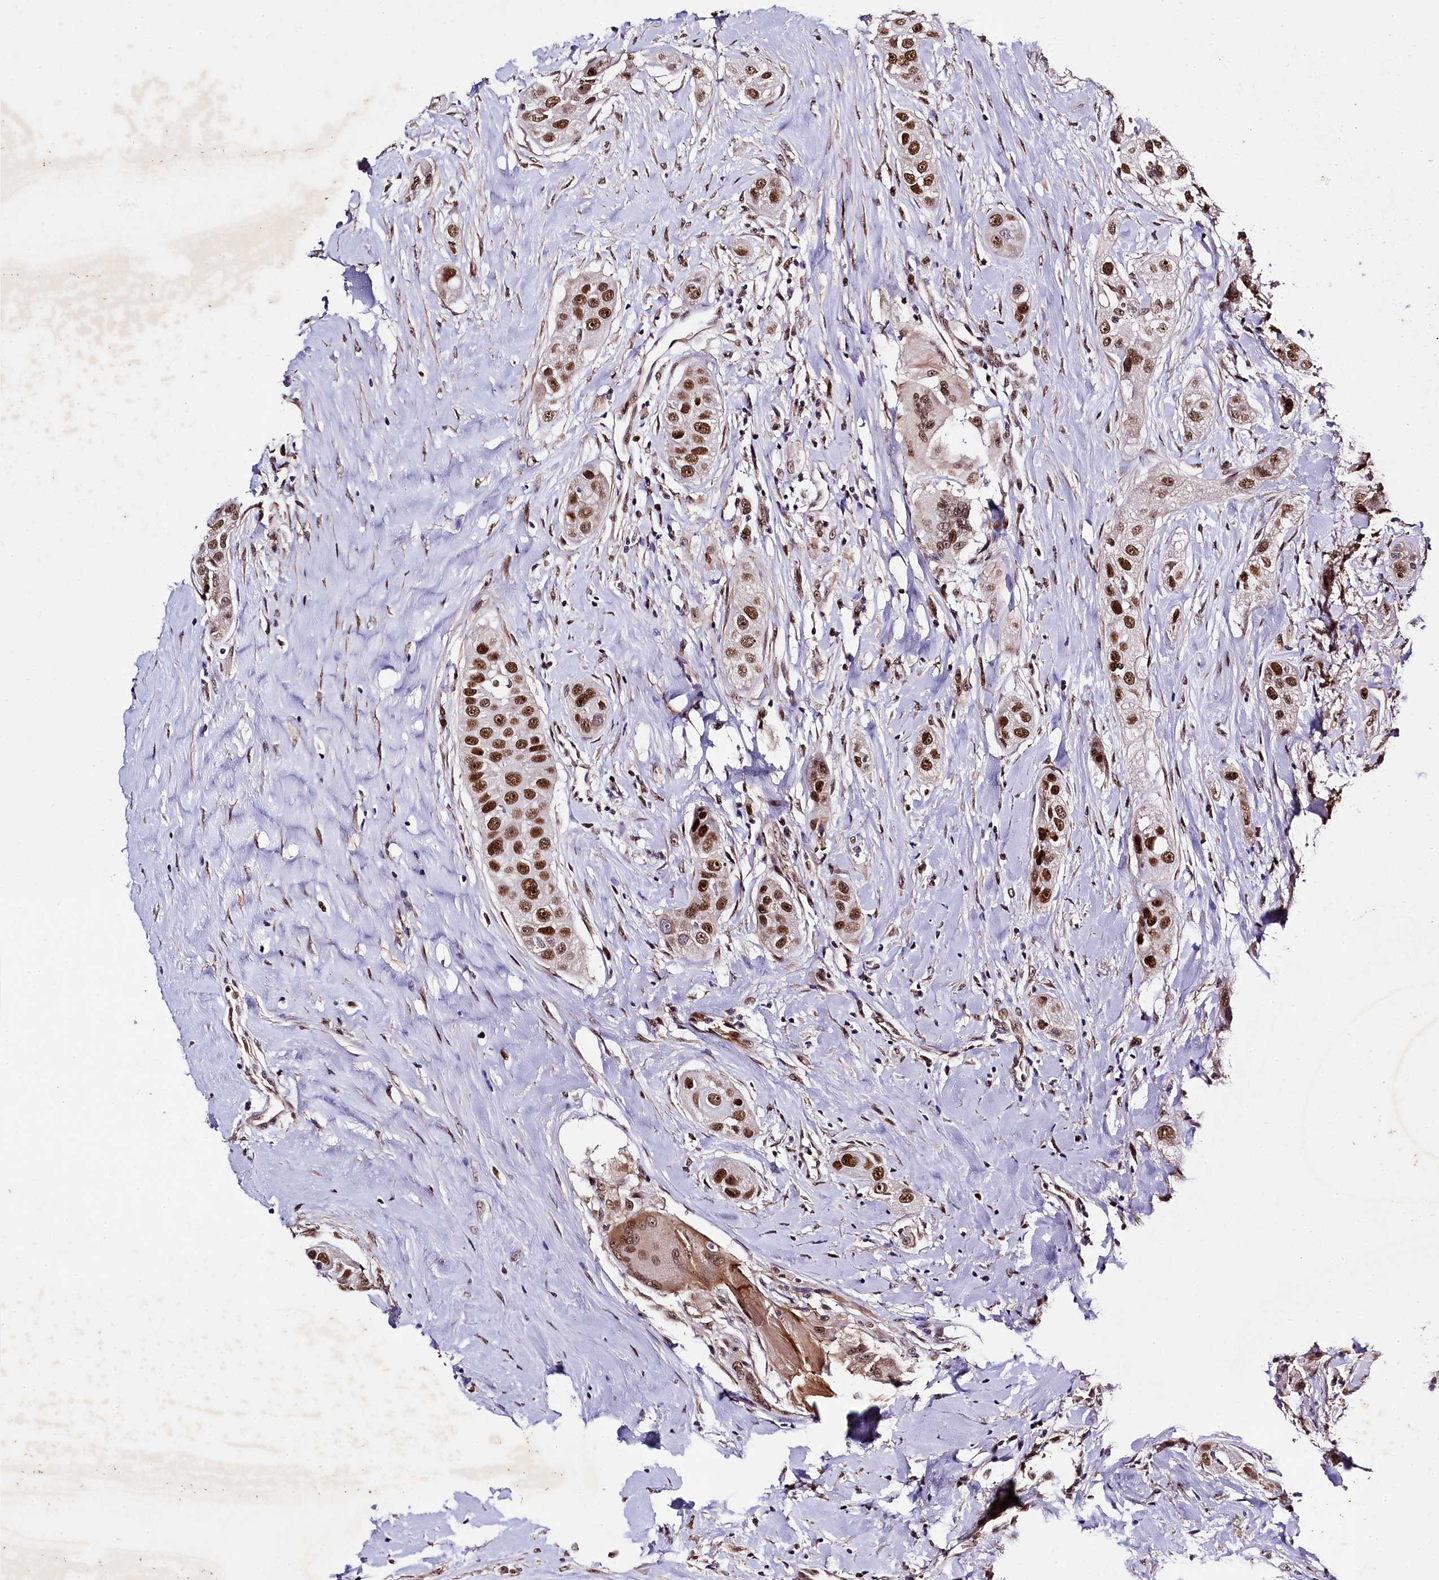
{"staining": {"intensity": "strong", "quantity": ">75%", "location": "nuclear"}, "tissue": "head and neck cancer", "cell_type": "Tumor cells", "image_type": "cancer", "snomed": [{"axis": "morphology", "description": "Normal tissue, NOS"}, {"axis": "morphology", "description": "Squamous cell carcinoma, NOS"}, {"axis": "topography", "description": "Skeletal muscle"}, {"axis": "topography", "description": "Head-Neck"}], "caption": "Human head and neck cancer (squamous cell carcinoma) stained for a protein (brown) exhibits strong nuclear positive expression in approximately >75% of tumor cells.", "gene": "SAMD10", "patient": {"sex": "male", "age": 51}}